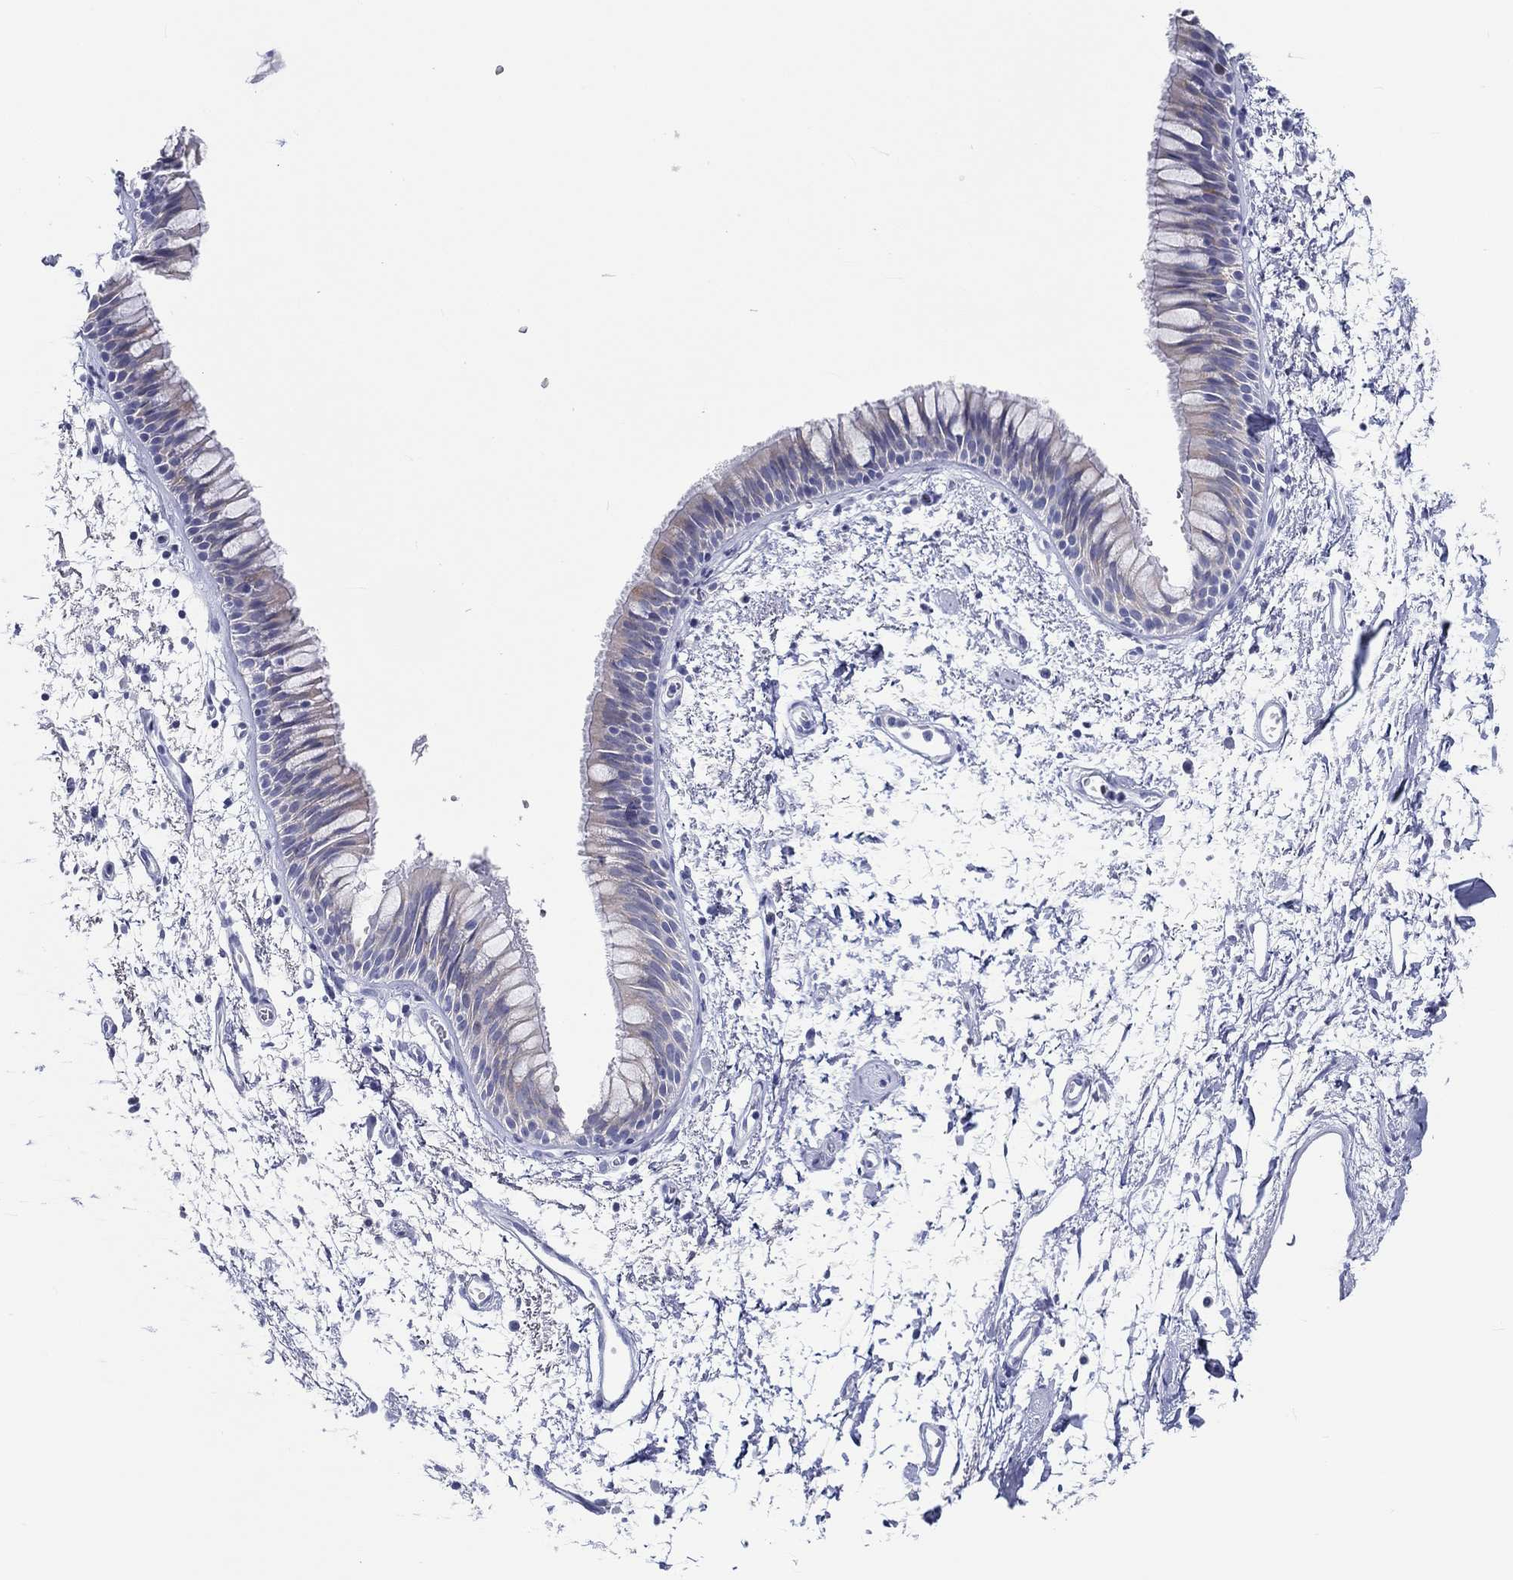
{"staining": {"intensity": "weak", "quantity": "<25%", "location": "cytoplasmic/membranous"}, "tissue": "bronchus", "cell_type": "Respiratory epithelial cells", "image_type": "normal", "snomed": [{"axis": "morphology", "description": "Normal tissue, NOS"}, {"axis": "topography", "description": "Cartilage tissue"}, {"axis": "topography", "description": "Bronchus"}], "caption": "The image demonstrates no significant expression in respiratory epithelial cells of bronchus.", "gene": "H1", "patient": {"sex": "male", "age": 66}}